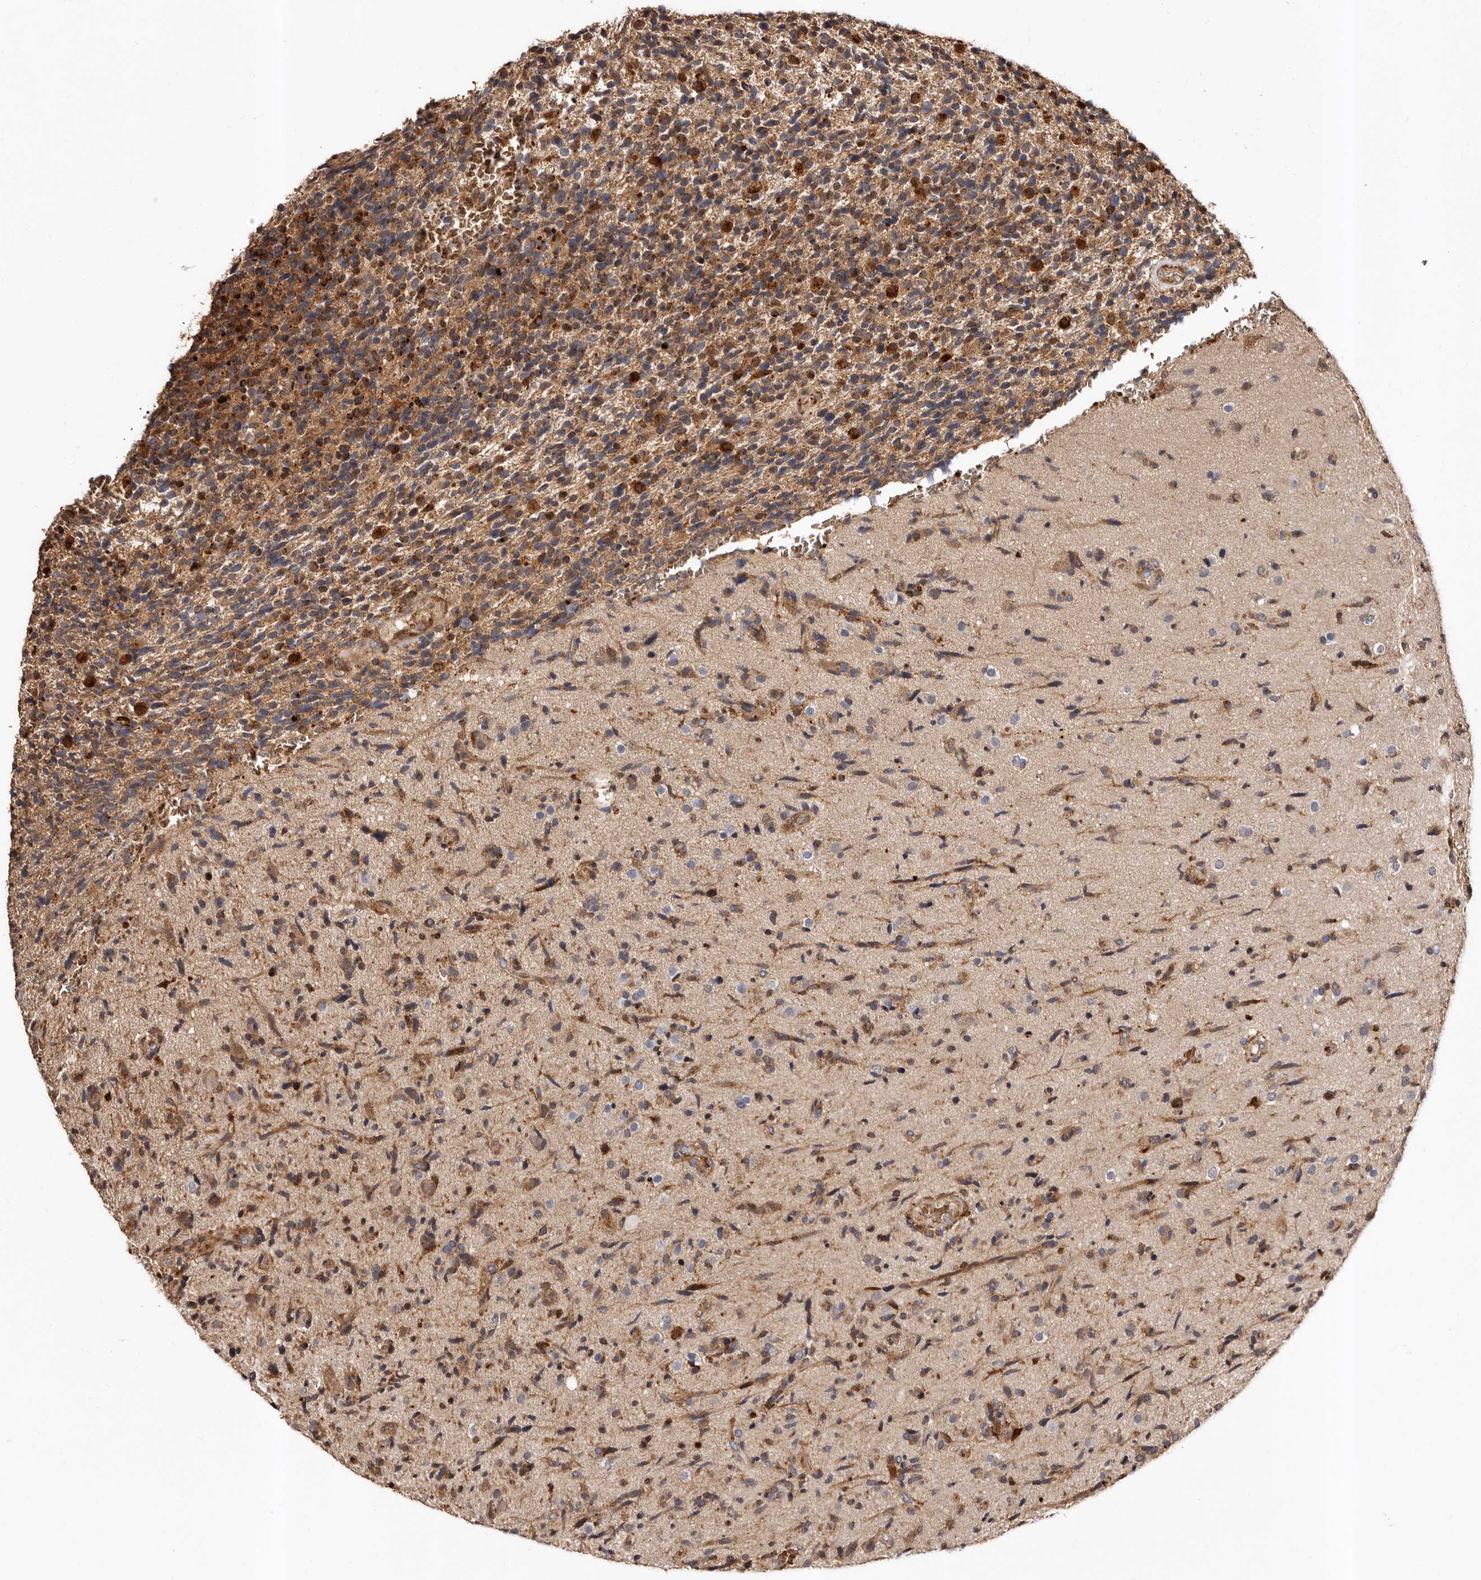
{"staining": {"intensity": "moderate", "quantity": "25%-75%", "location": "cytoplasmic/membranous"}, "tissue": "glioma", "cell_type": "Tumor cells", "image_type": "cancer", "snomed": [{"axis": "morphology", "description": "Glioma, malignant, High grade"}, {"axis": "topography", "description": "Brain"}], "caption": "There is medium levels of moderate cytoplasmic/membranous positivity in tumor cells of high-grade glioma (malignant), as demonstrated by immunohistochemical staining (brown color).", "gene": "BAX", "patient": {"sex": "male", "age": 72}}